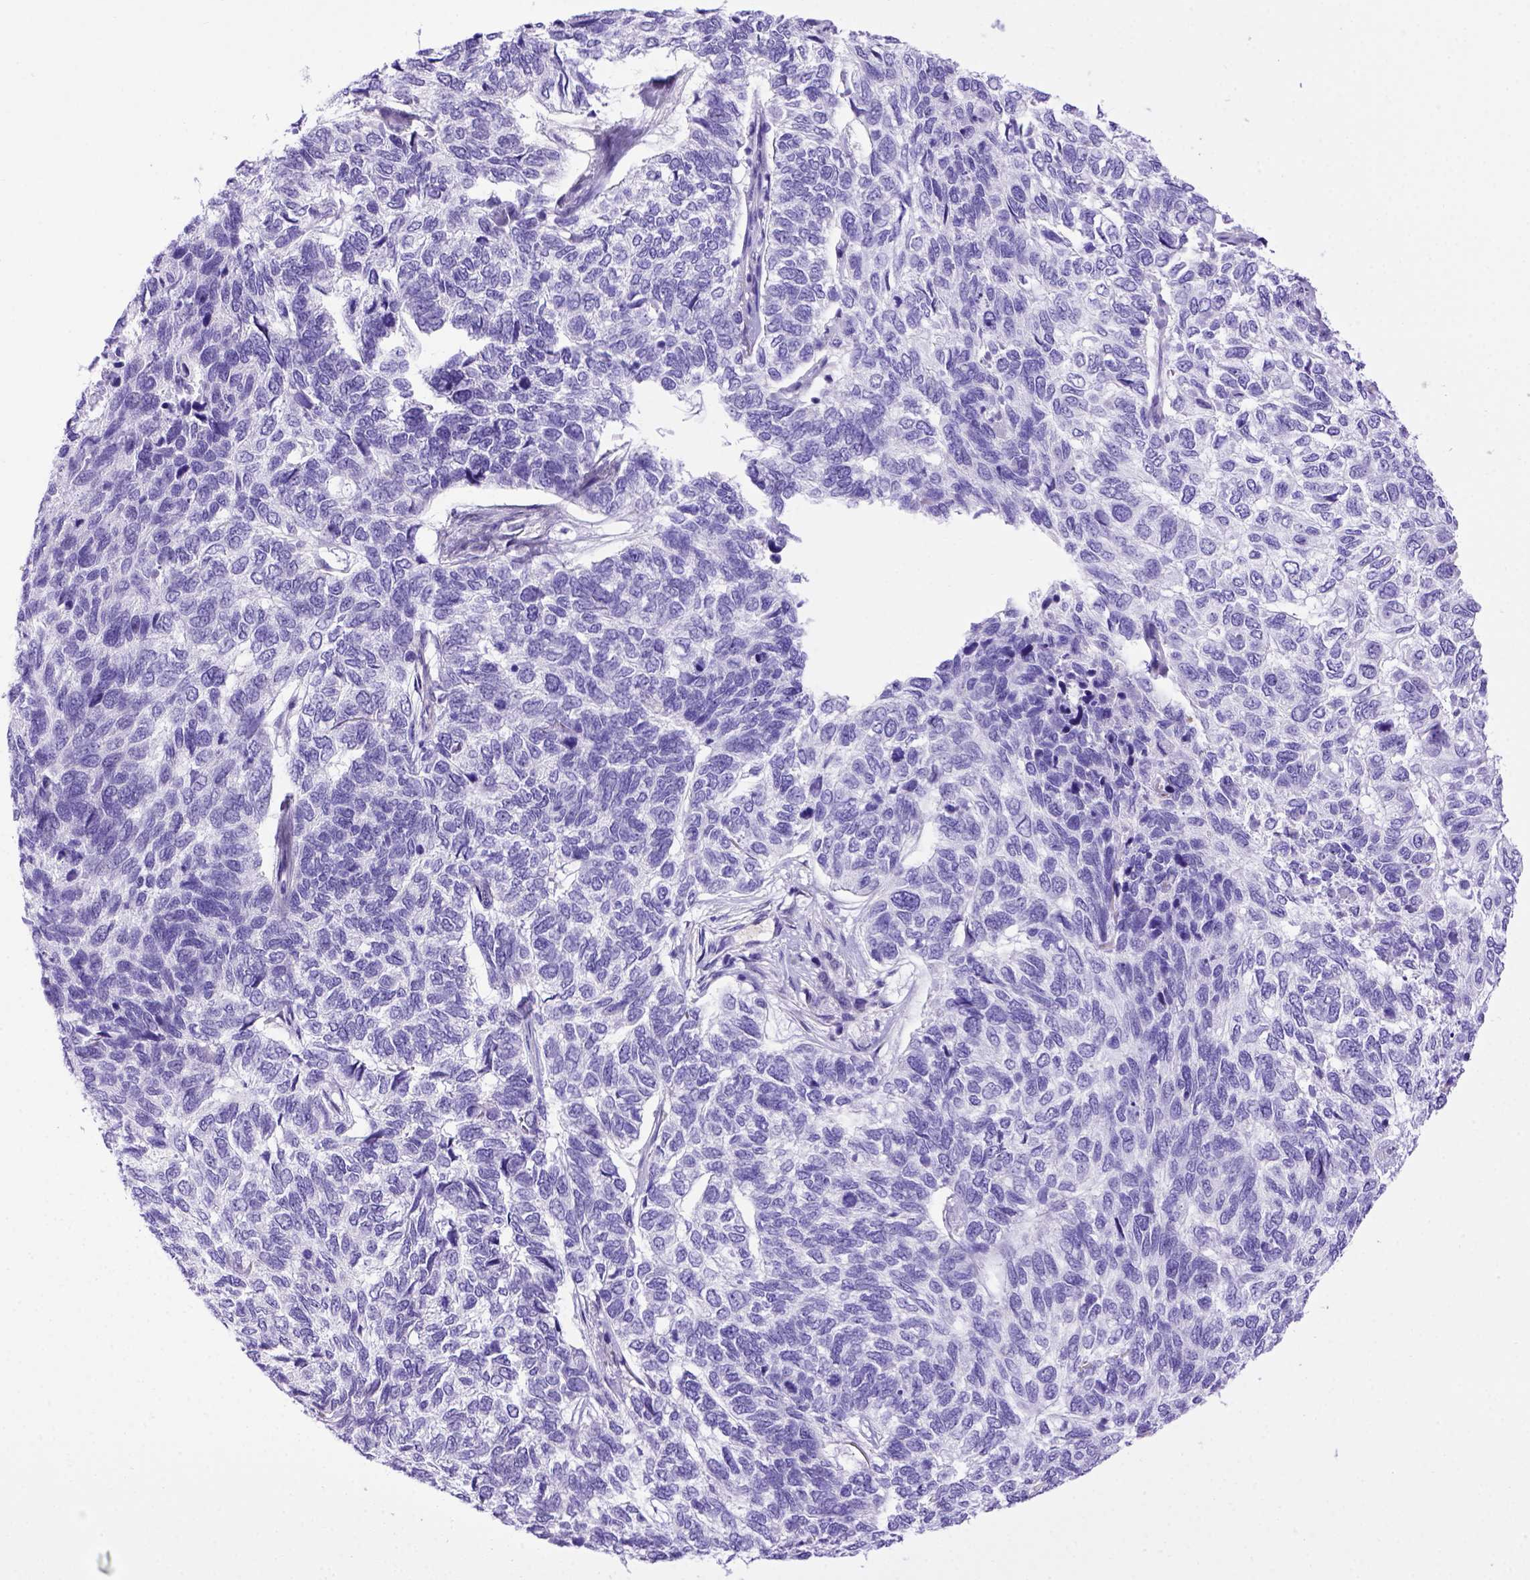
{"staining": {"intensity": "negative", "quantity": "none", "location": "none"}, "tissue": "skin cancer", "cell_type": "Tumor cells", "image_type": "cancer", "snomed": [{"axis": "morphology", "description": "Basal cell carcinoma"}, {"axis": "topography", "description": "Skin"}], "caption": "High magnification brightfield microscopy of skin cancer (basal cell carcinoma) stained with DAB (3,3'-diaminobenzidine) (brown) and counterstained with hematoxylin (blue): tumor cells show no significant positivity.", "gene": "ADAM12", "patient": {"sex": "female", "age": 65}}